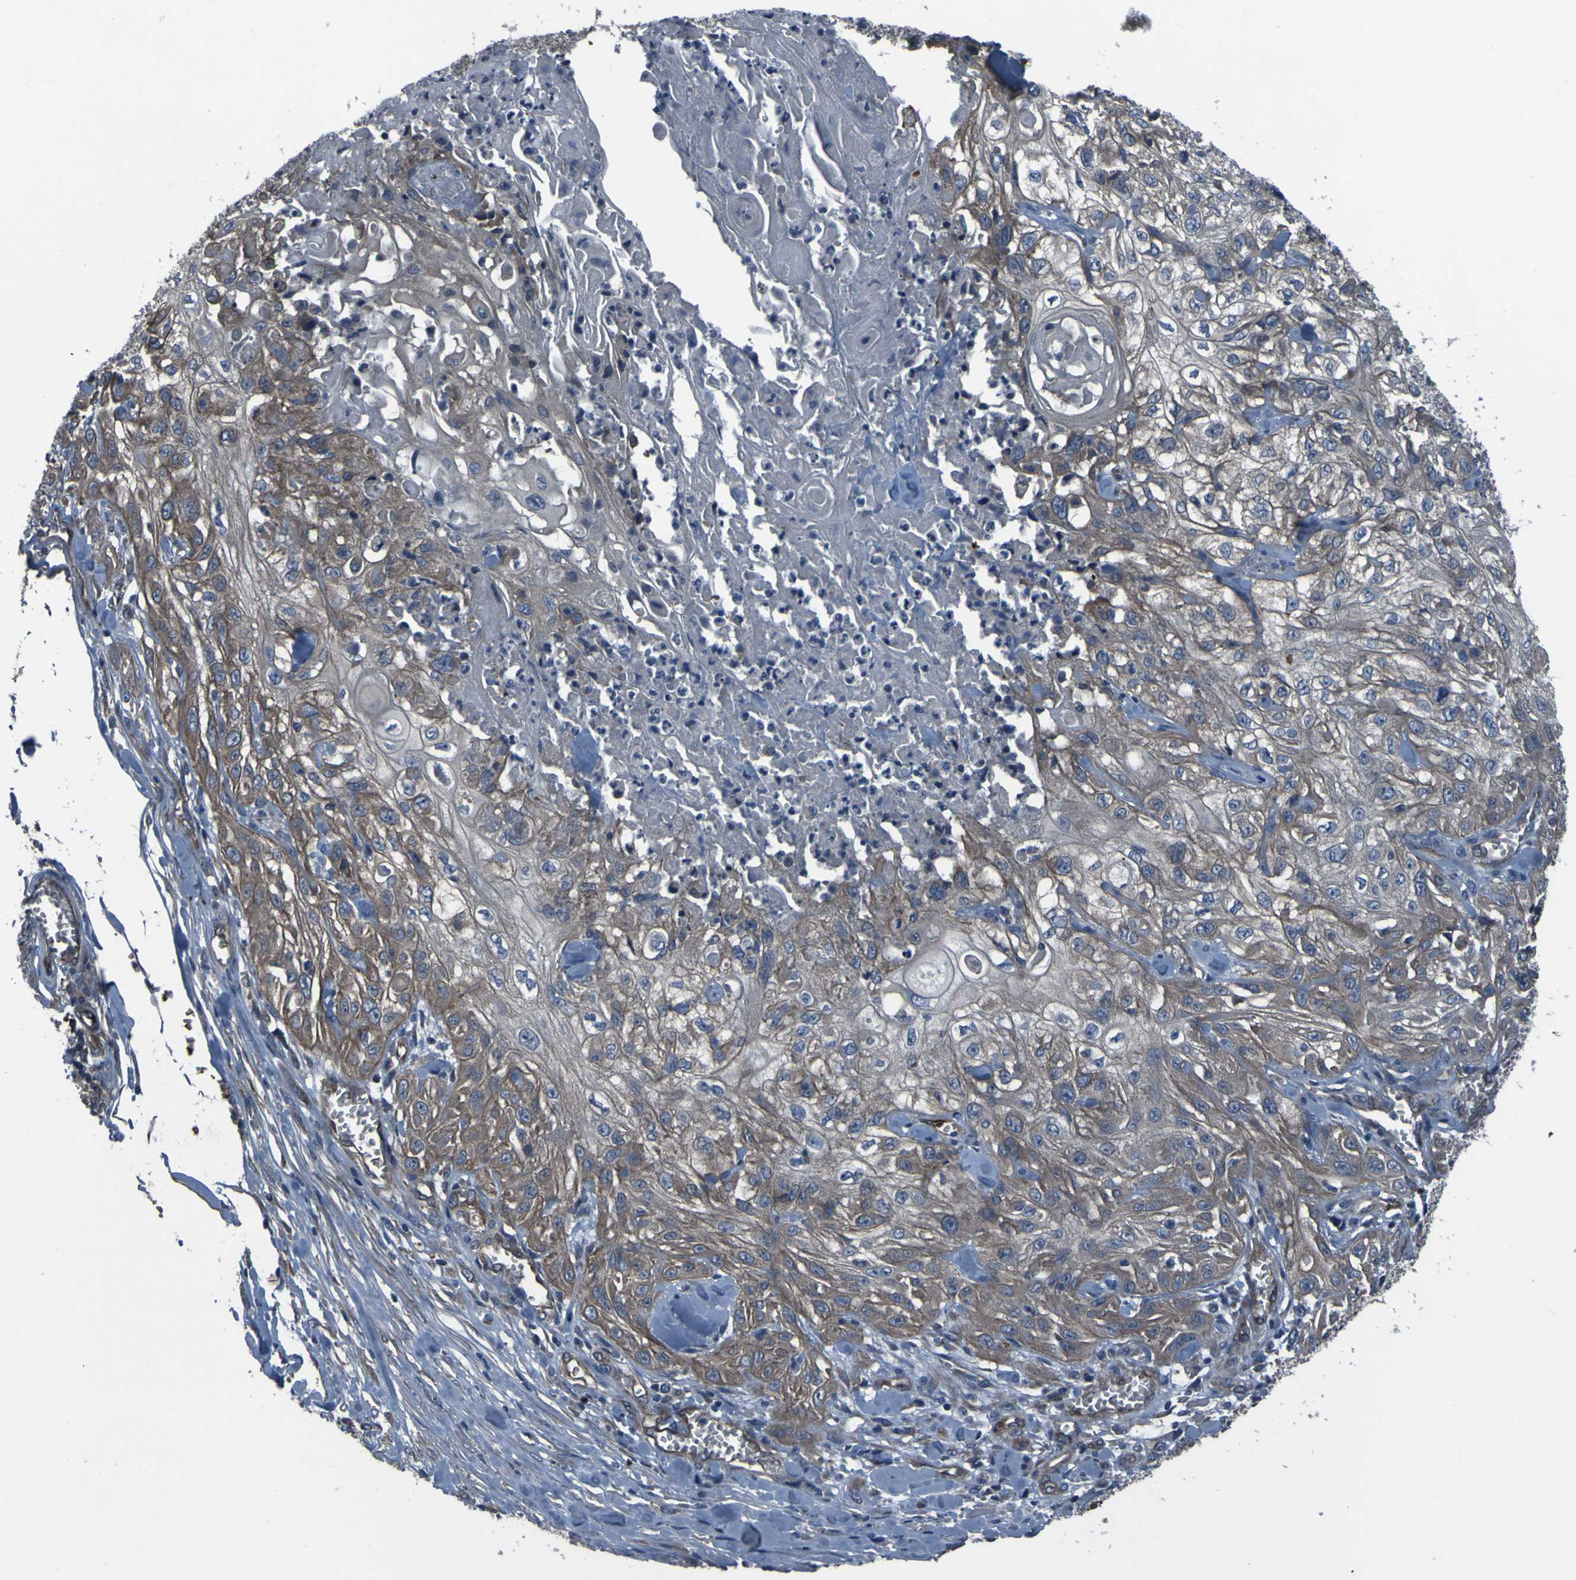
{"staining": {"intensity": "weak", "quantity": ">75%", "location": "cytoplasmic/membranous"}, "tissue": "skin cancer", "cell_type": "Tumor cells", "image_type": "cancer", "snomed": [{"axis": "morphology", "description": "Squamous cell carcinoma, NOS"}, {"axis": "morphology", "description": "Squamous cell carcinoma, metastatic, NOS"}, {"axis": "topography", "description": "Skin"}, {"axis": "topography", "description": "Lymph node"}], "caption": "Protein expression analysis of human squamous cell carcinoma (skin) reveals weak cytoplasmic/membranous expression in about >75% of tumor cells.", "gene": "GRAMD1A", "patient": {"sex": "male", "age": 75}}